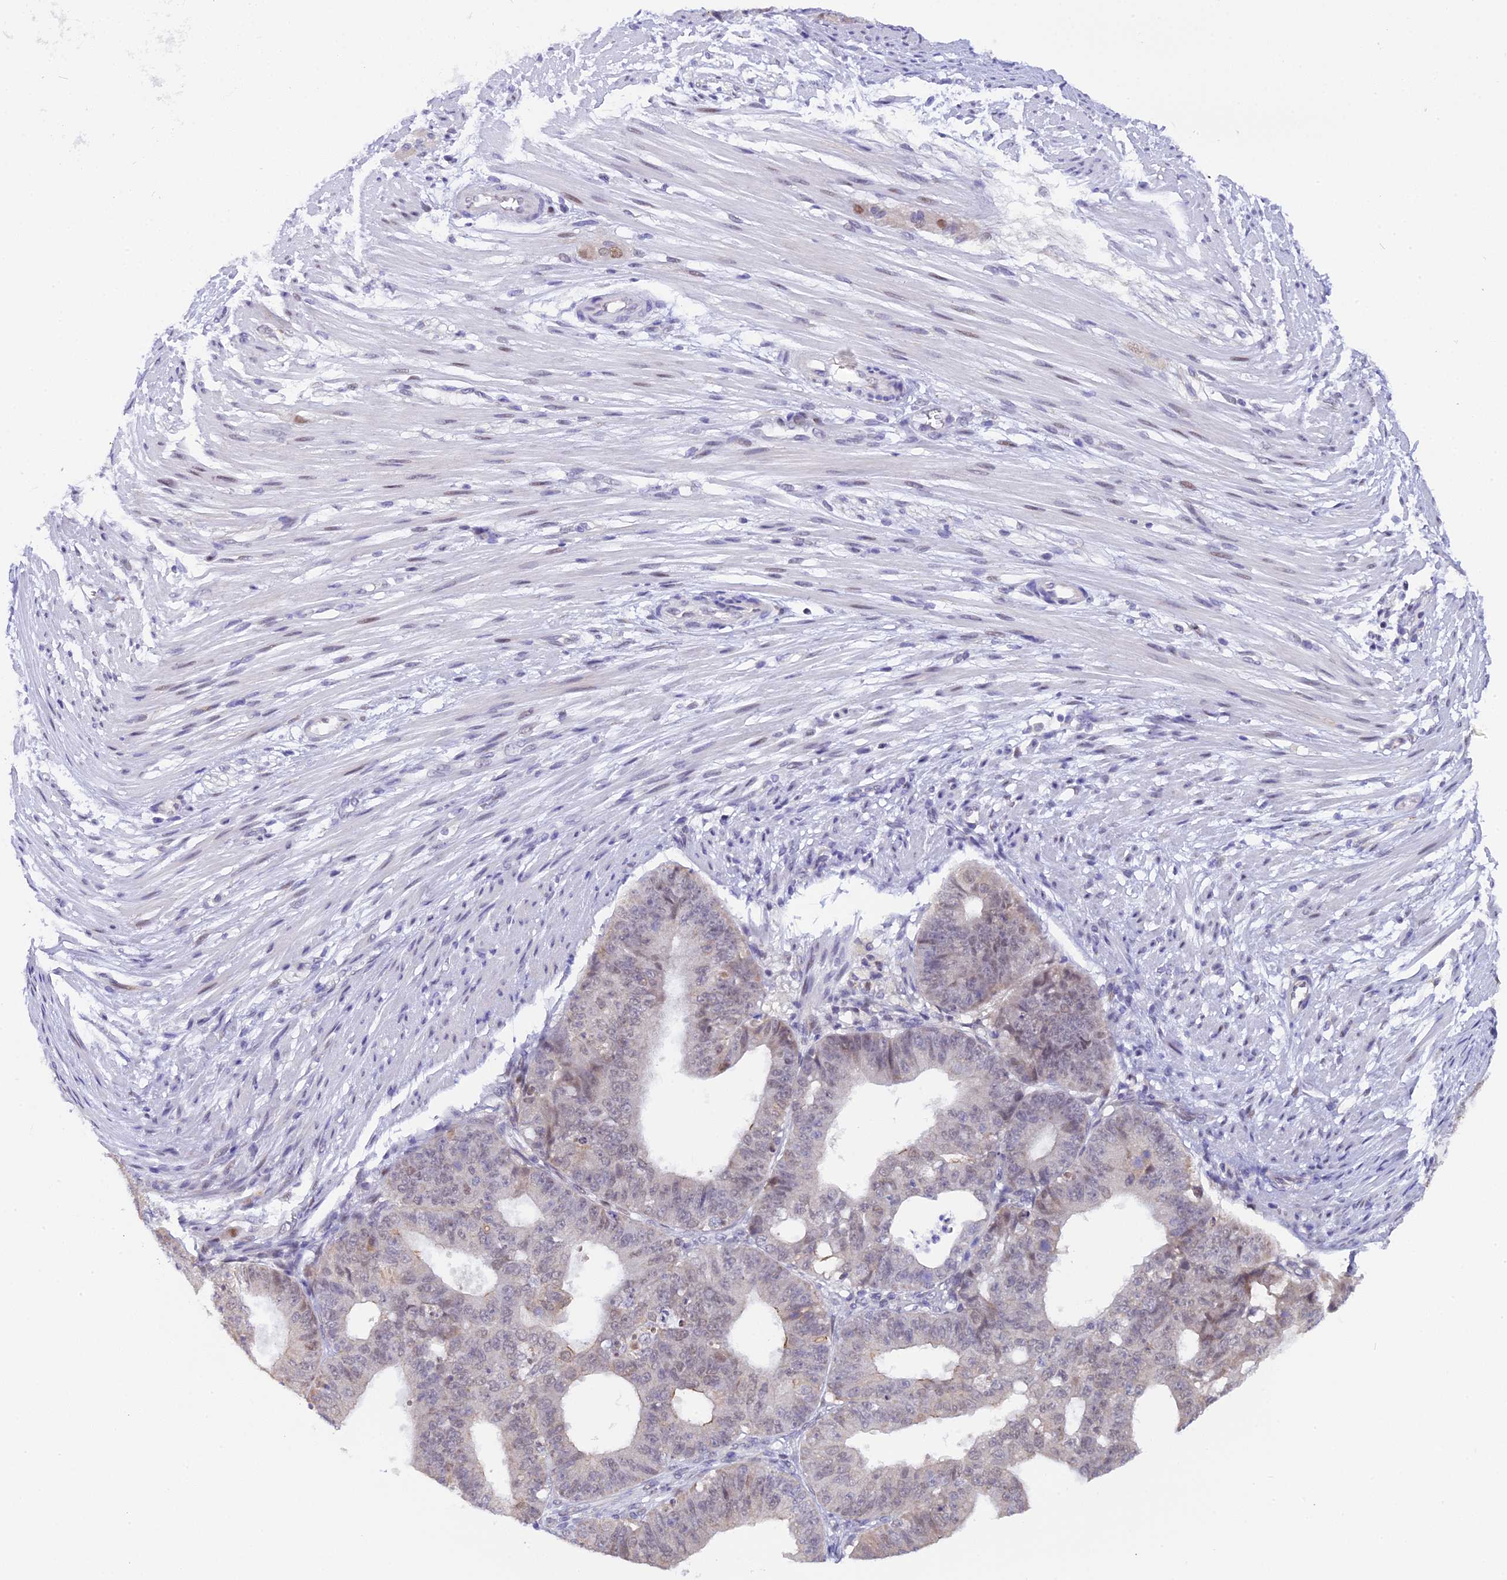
{"staining": {"intensity": "negative", "quantity": "none", "location": "none"}, "tissue": "ovarian cancer", "cell_type": "Tumor cells", "image_type": "cancer", "snomed": [{"axis": "morphology", "description": "Carcinoma, endometroid"}, {"axis": "topography", "description": "Appendix"}, {"axis": "topography", "description": "Ovary"}], "caption": "There is no significant positivity in tumor cells of ovarian cancer.", "gene": "OSGEP", "patient": {"sex": "female", "age": 42}}